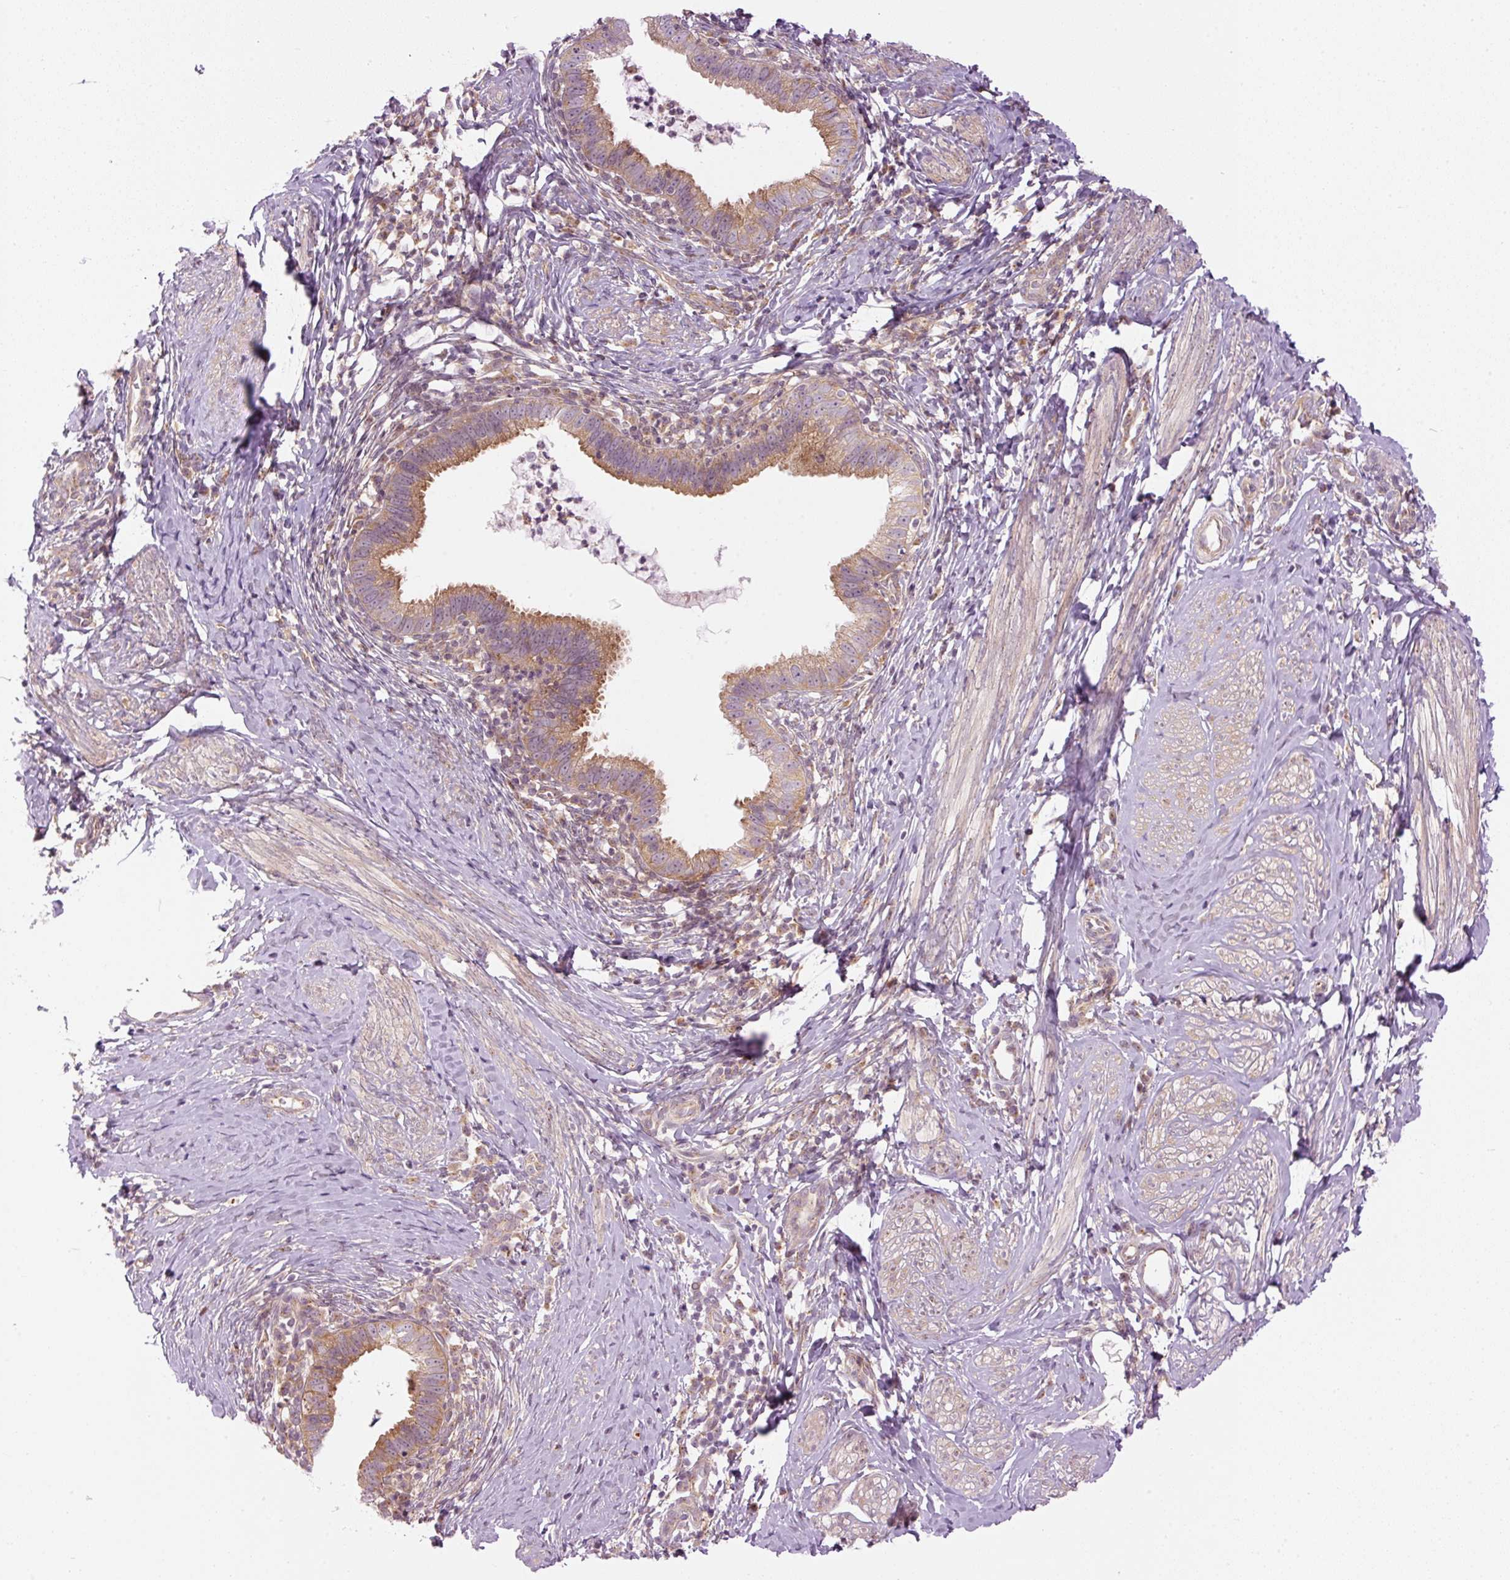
{"staining": {"intensity": "moderate", "quantity": ">75%", "location": "cytoplasmic/membranous"}, "tissue": "cervical cancer", "cell_type": "Tumor cells", "image_type": "cancer", "snomed": [{"axis": "morphology", "description": "Adenocarcinoma, NOS"}, {"axis": "topography", "description": "Cervix"}], "caption": "A brown stain highlights moderate cytoplasmic/membranous positivity of a protein in human adenocarcinoma (cervical) tumor cells. Nuclei are stained in blue.", "gene": "MZT2B", "patient": {"sex": "female", "age": 36}}